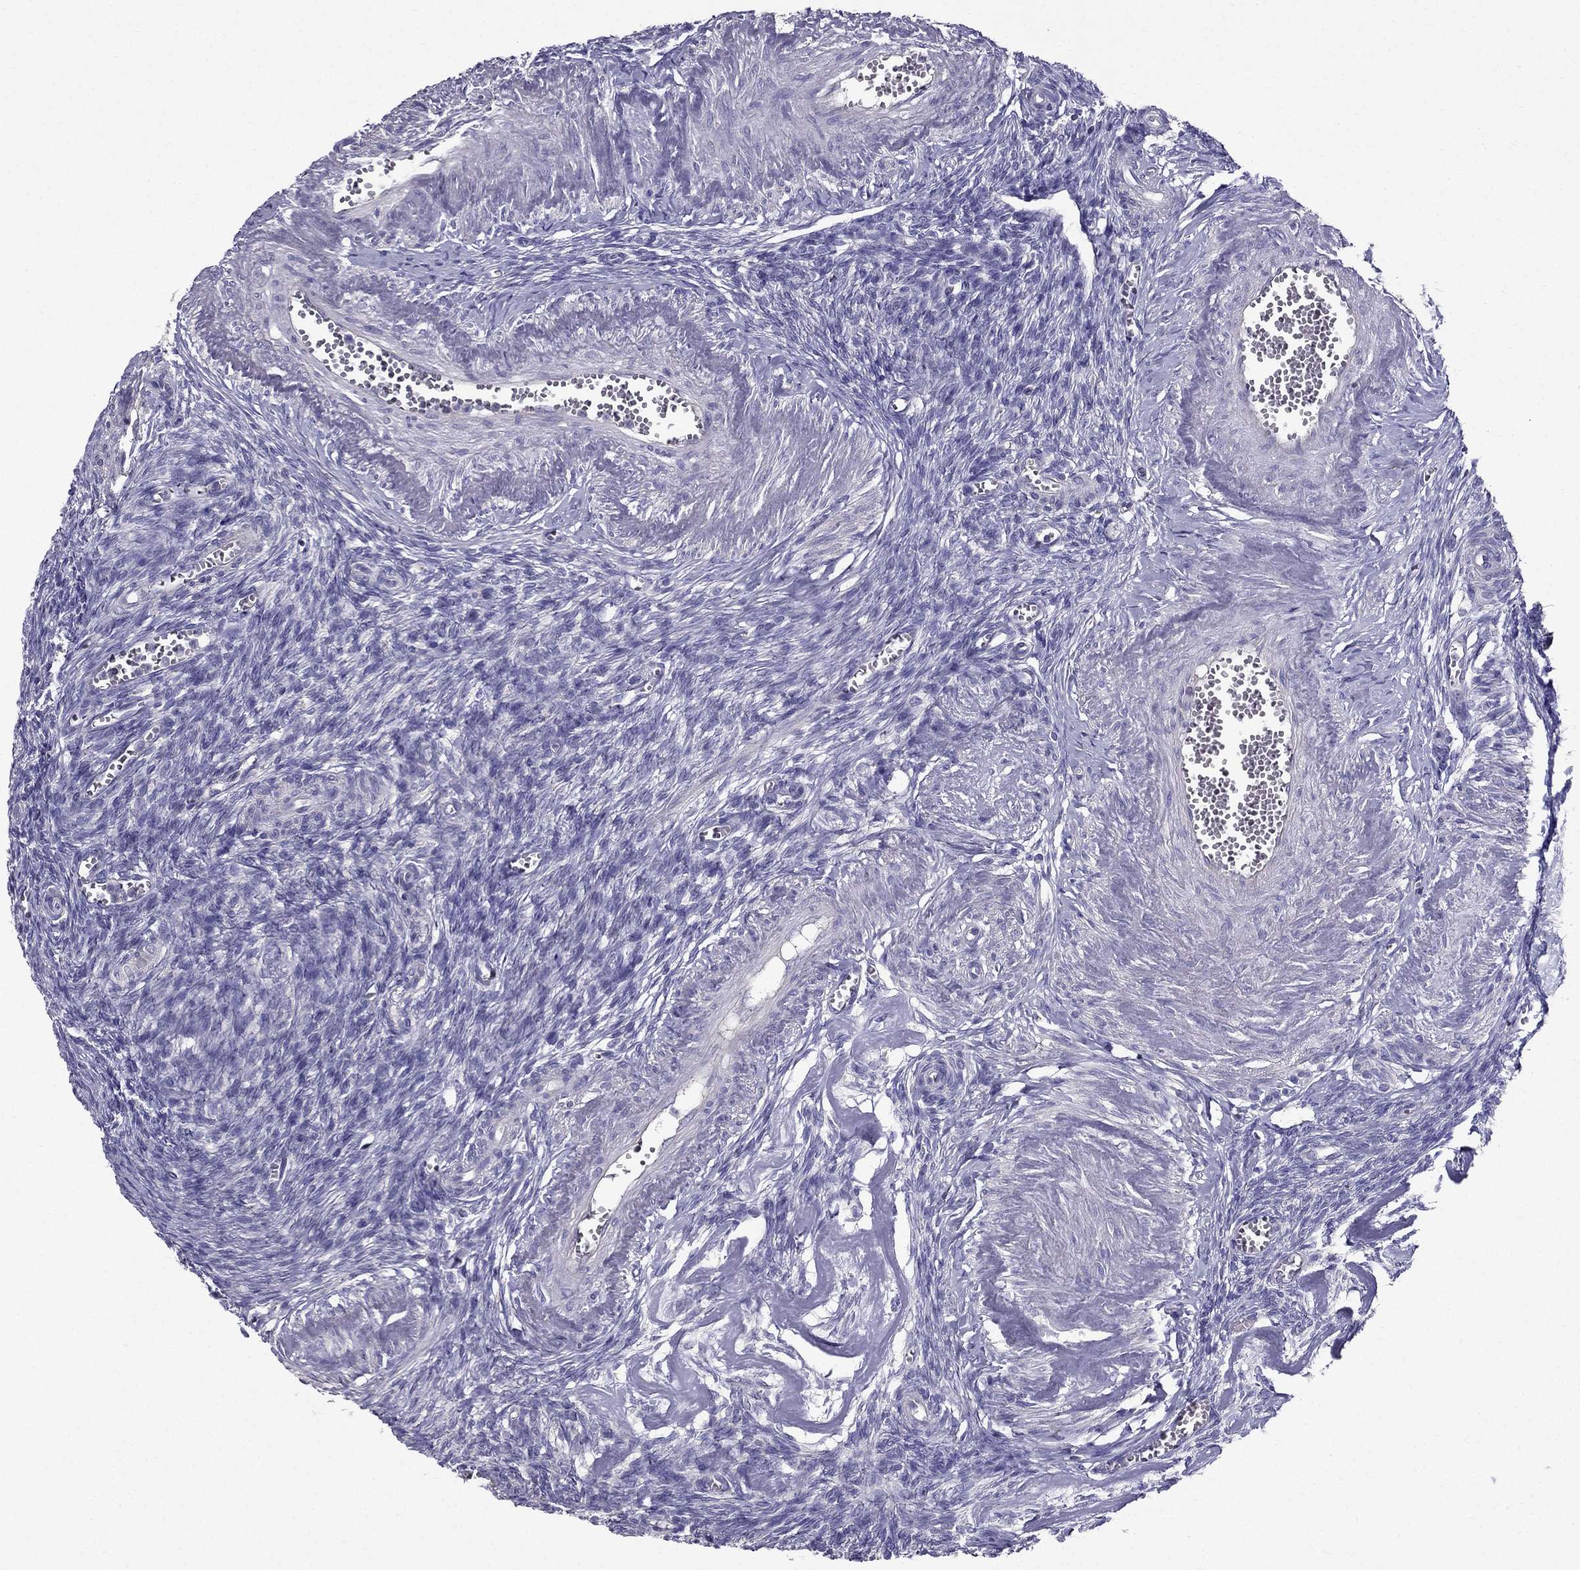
{"staining": {"intensity": "moderate", "quantity": ">75%", "location": "cytoplasmic/membranous"}, "tissue": "ovary", "cell_type": "Follicle cells", "image_type": "normal", "snomed": [{"axis": "morphology", "description": "Normal tissue, NOS"}, {"axis": "topography", "description": "Ovary"}], "caption": "Immunohistochemistry of benign ovary displays medium levels of moderate cytoplasmic/membranous expression in approximately >75% of follicle cells. (Brightfield microscopy of DAB IHC at high magnification).", "gene": "AAK1", "patient": {"sex": "female", "age": 43}}